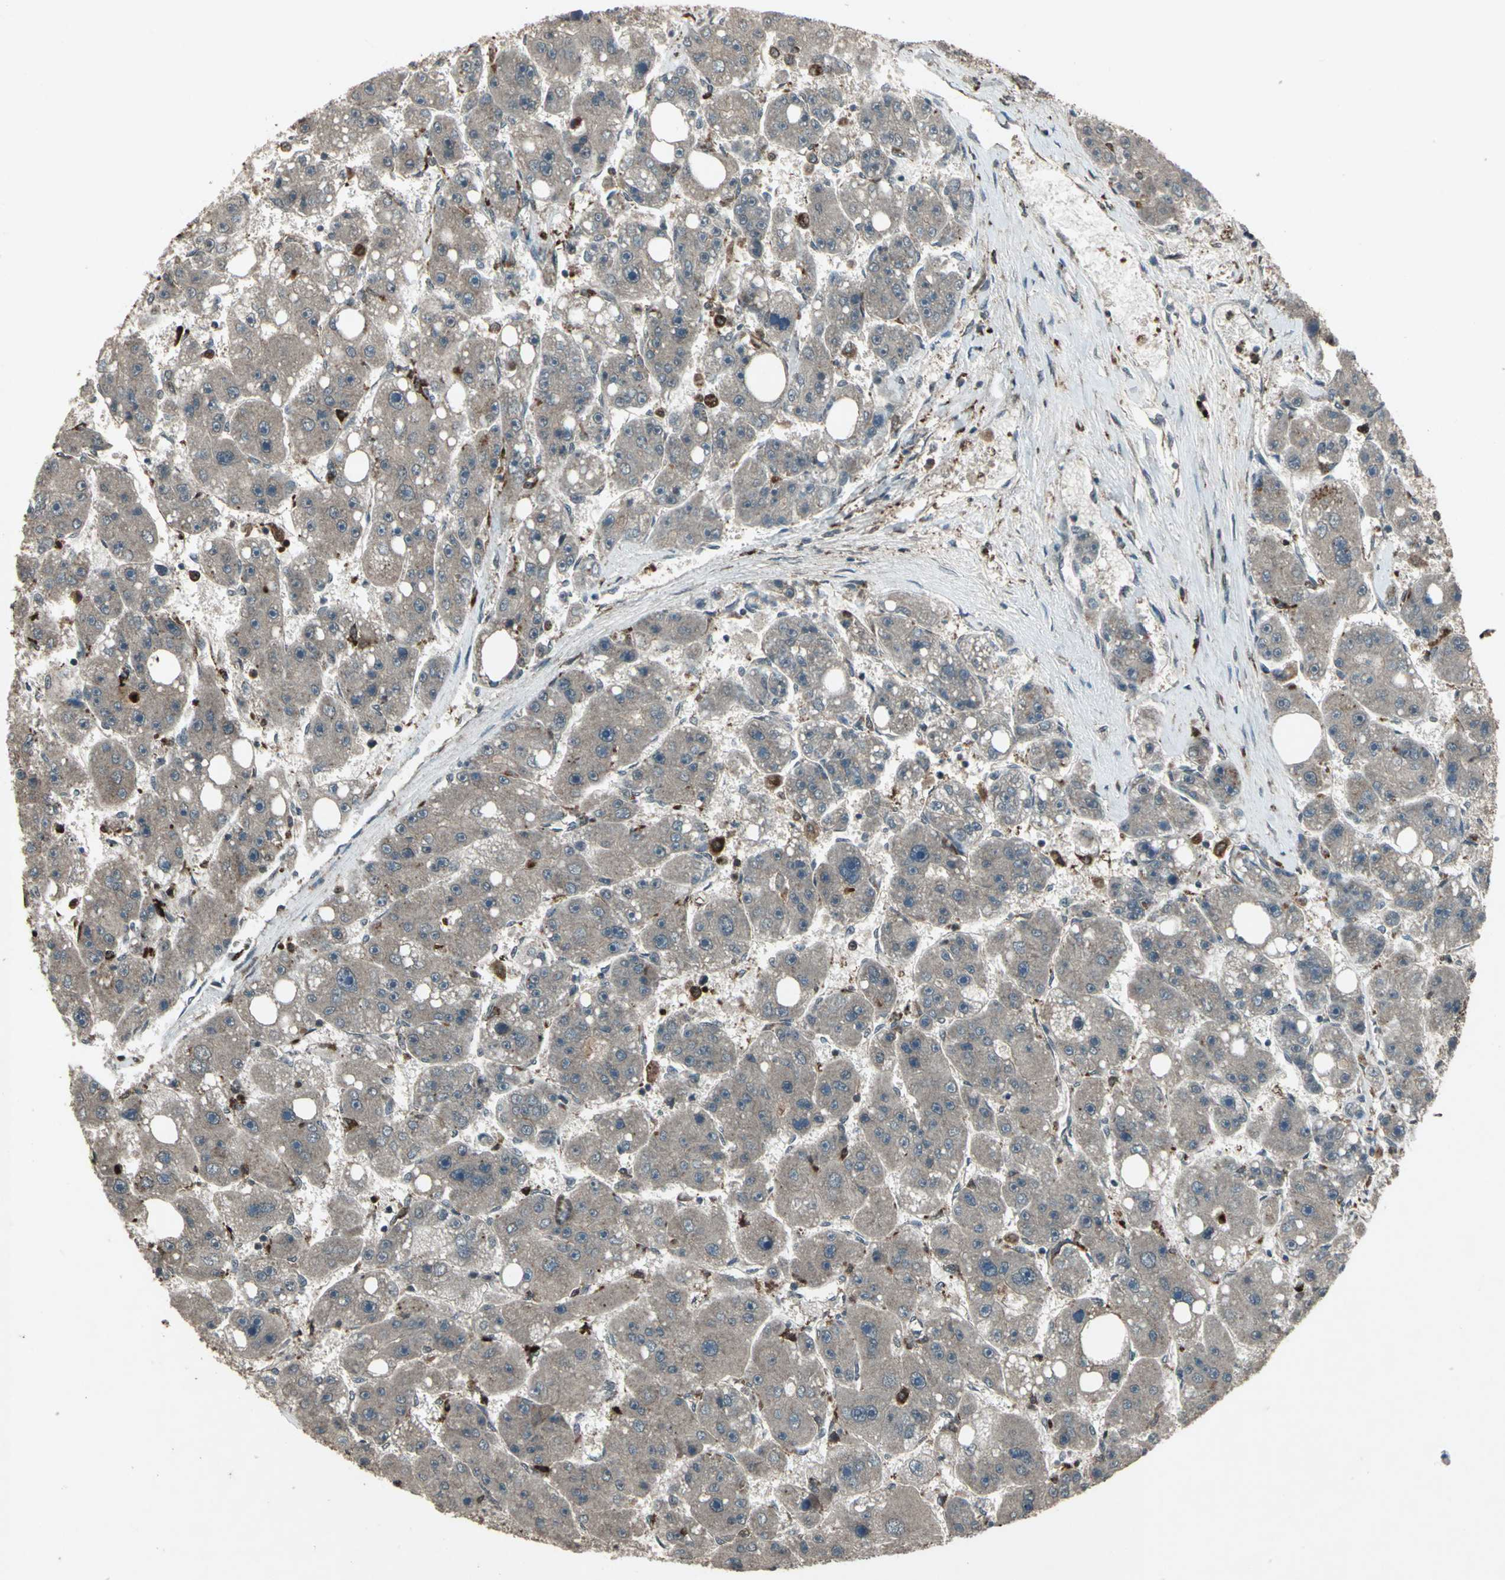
{"staining": {"intensity": "weak", "quantity": ">75%", "location": "cytoplasmic/membranous"}, "tissue": "liver cancer", "cell_type": "Tumor cells", "image_type": "cancer", "snomed": [{"axis": "morphology", "description": "Carcinoma, Hepatocellular, NOS"}, {"axis": "topography", "description": "Liver"}], "caption": "Tumor cells reveal weak cytoplasmic/membranous staining in approximately >75% of cells in hepatocellular carcinoma (liver). (DAB (3,3'-diaminobenzidine) IHC, brown staining for protein, blue staining for nuclei).", "gene": "PYCARD", "patient": {"sex": "female", "age": 61}}